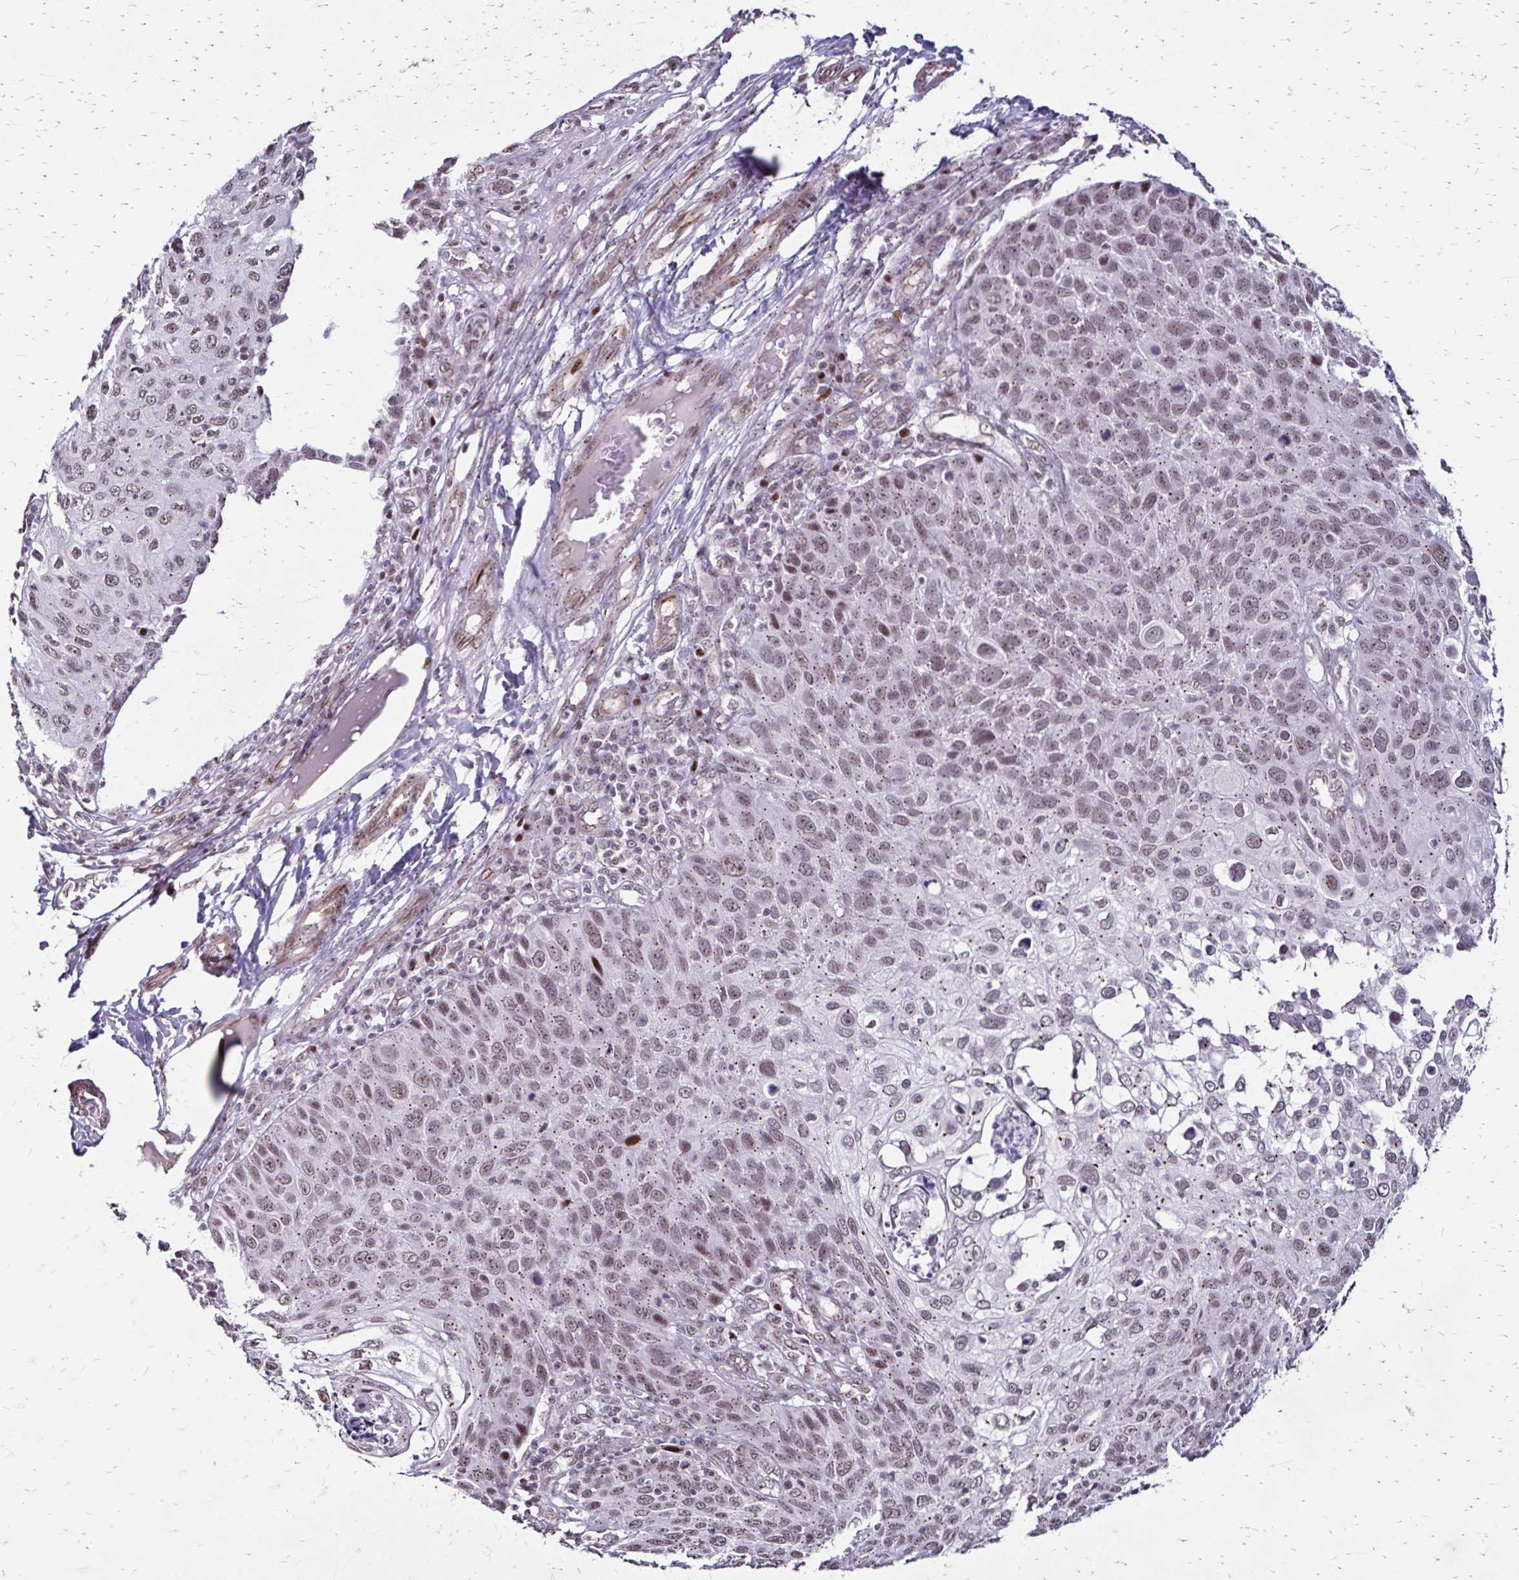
{"staining": {"intensity": "weak", "quantity": ">75%", "location": "cytoplasmic/membranous,nuclear"}, "tissue": "skin cancer", "cell_type": "Tumor cells", "image_type": "cancer", "snomed": [{"axis": "morphology", "description": "Squamous cell carcinoma, NOS"}, {"axis": "topography", "description": "Skin"}], "caption": "Skin cancer (squamous cell carcinoma) stained with DAB (3,3'-diaminobenzidine) immunohistochemistry (IHC) exhibits low levels of weak cytoplasmic/membranous and nuclear staining in about >75% of tumor cells. (DAB IHC with brightfield microscopy, high magnification).", "gene": "TOB1", "patient": {"sex": "male", "age": 87}}